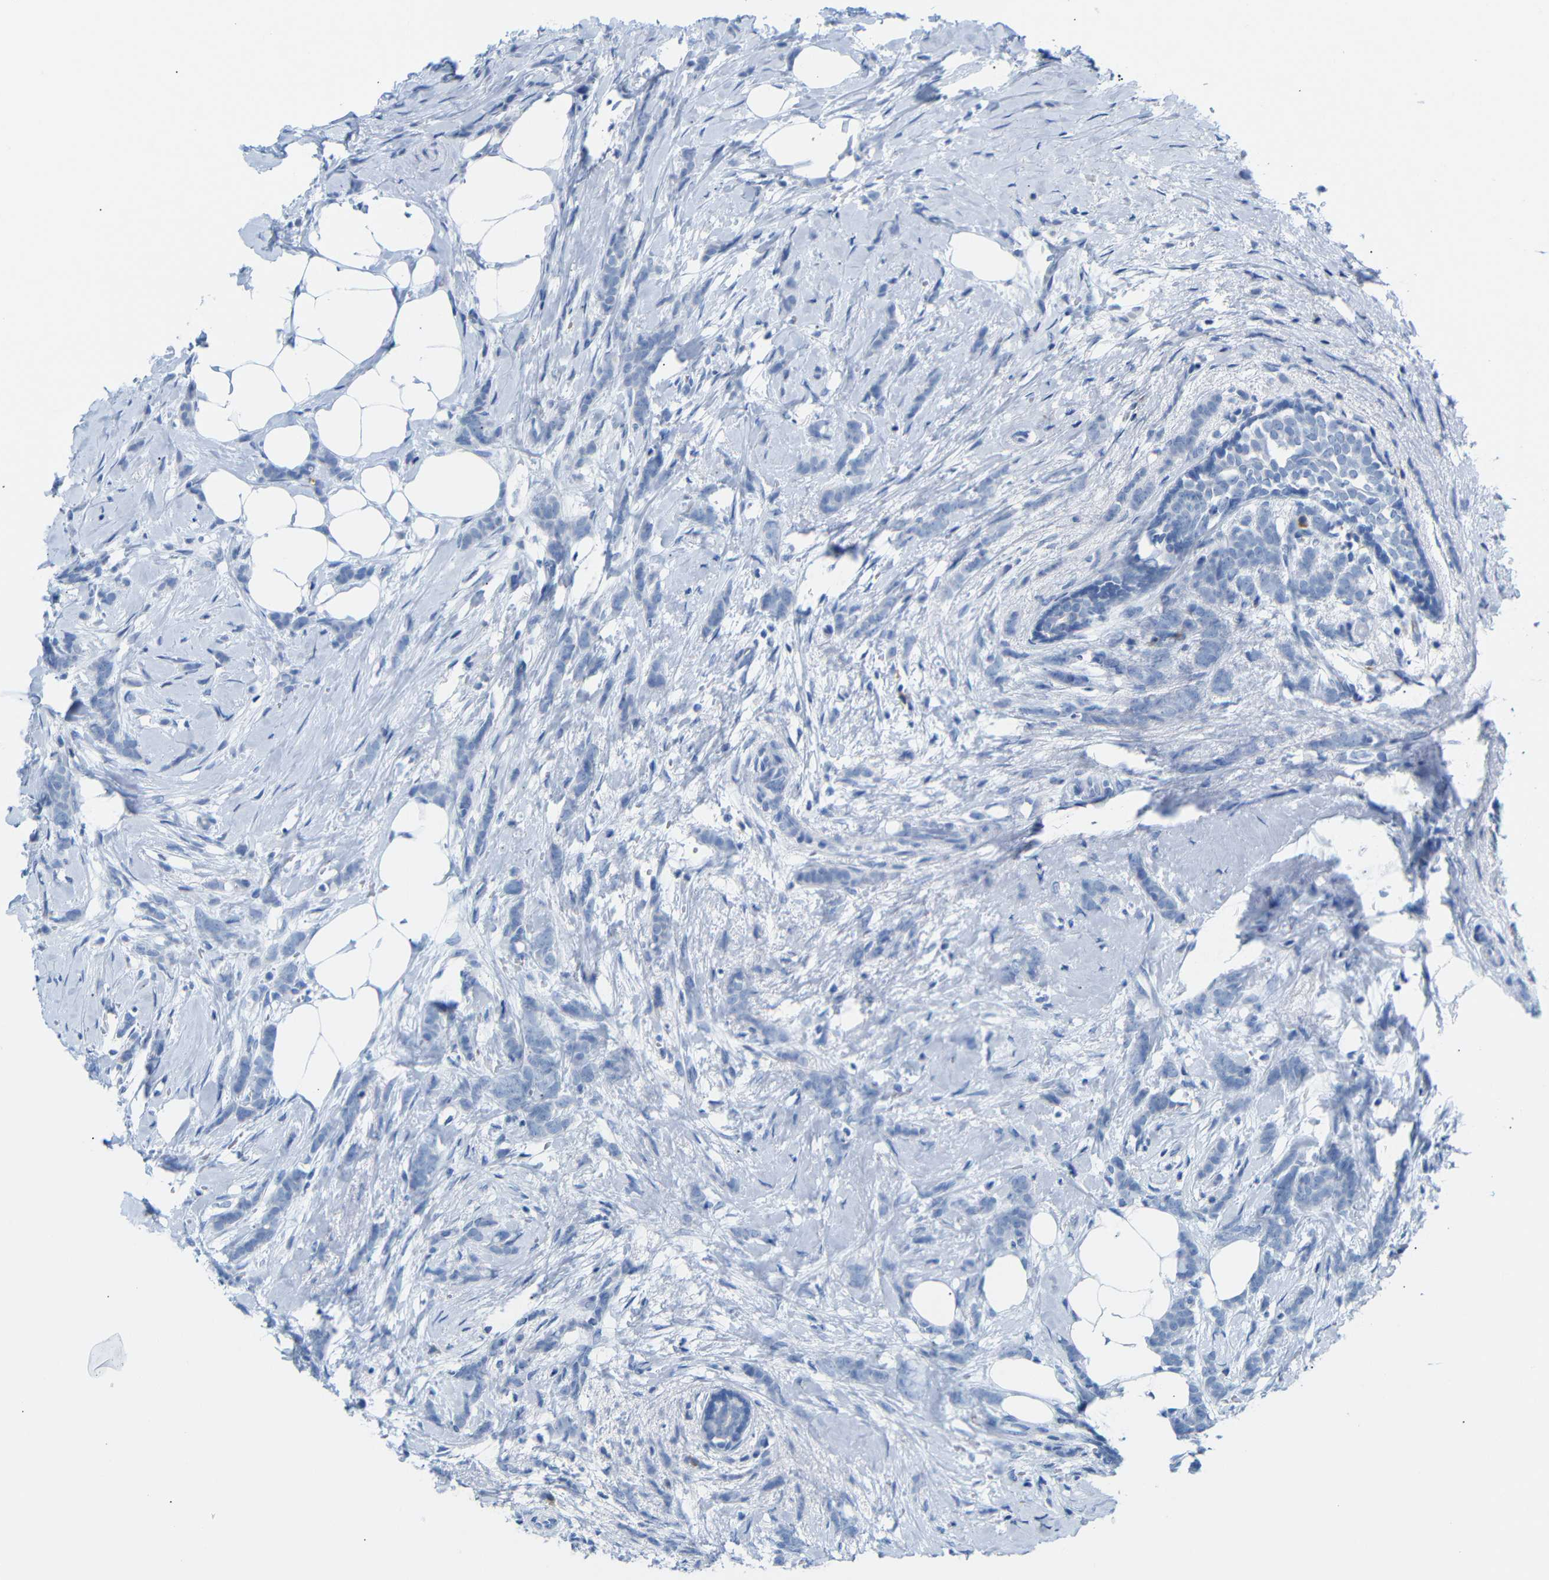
{"staining": {"intensity": "negative", "quantity": "none", "location": "none"}, "tissue": "breast cancer", "cell_type": "Tumor cells", "image_type": "cancer", "snomed": [{"axis": "morphology", "description": "Lobular carcinoma, in situ"}, {"axis": "morphology", "description": "Lobular carcinoma"}, {"axis": "topography", "description": "Breast"}], "caption": "The photomicrograph shows no significant positivity in tumor cells of lobular carcinoma (breast).", "gene": "ERVMER34-1", "patient": {"sex": "female", "age": 41}}